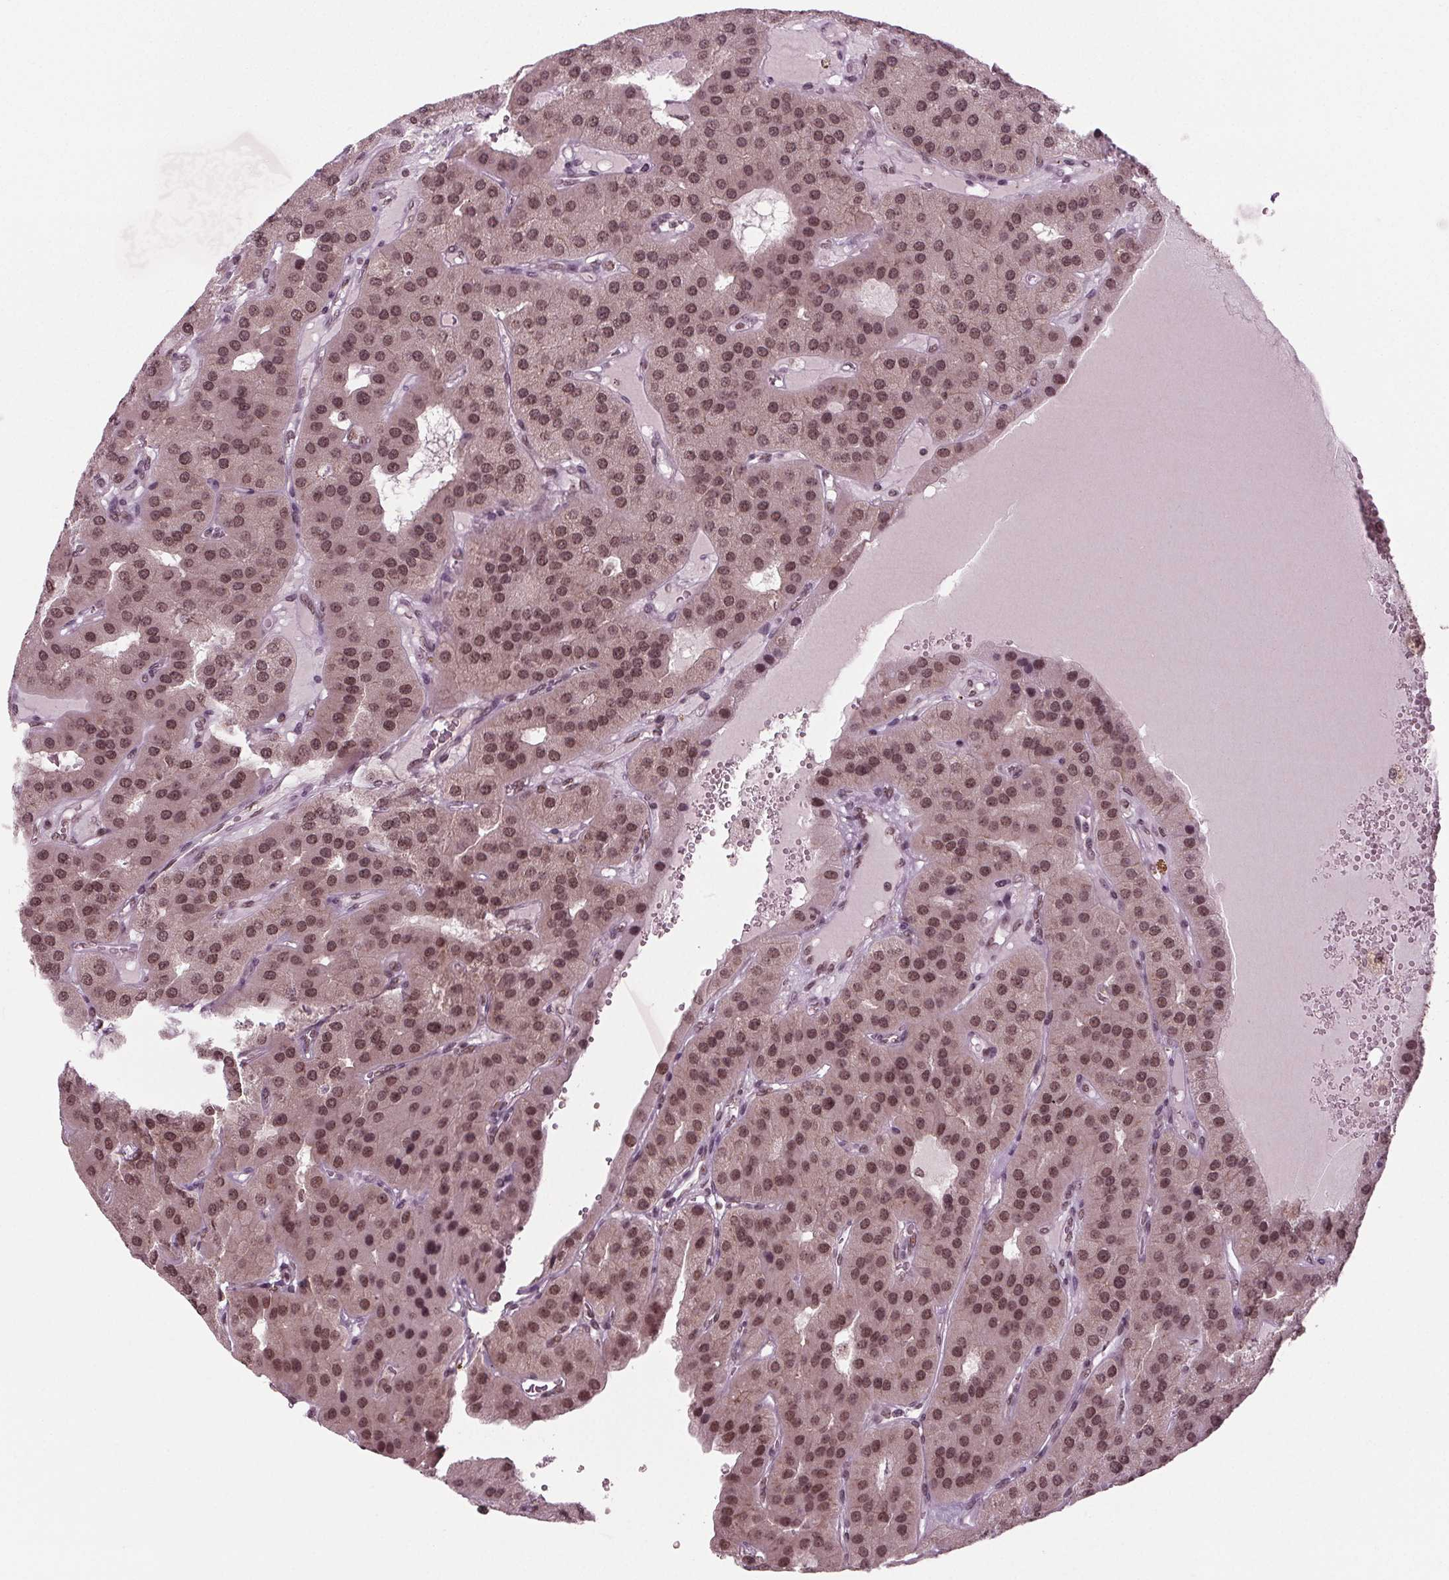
{"staining": {"intensity": "moderate", "quantity": ">75%", "location": "nuclear"}, "tissue": "parathyroid gland", "cell_type": "Glandular cells", "image_type": "normal", "snomed": [{"axis": "morphology", "description": "Normal tissue, NOS"}, {"axis": "morphology", "description": "Adenoma, NOS"}, {"axis": "topography", "description": "Parathyroid gland"}], "caption": "Approximately >75% of glandular cells in benign human parathyroid gland show moderate nuclear protein expression as visualized by brown immunohistochemical staining.", "gene": "DDX41", "patient": {"sex": "female", "age": 86}}